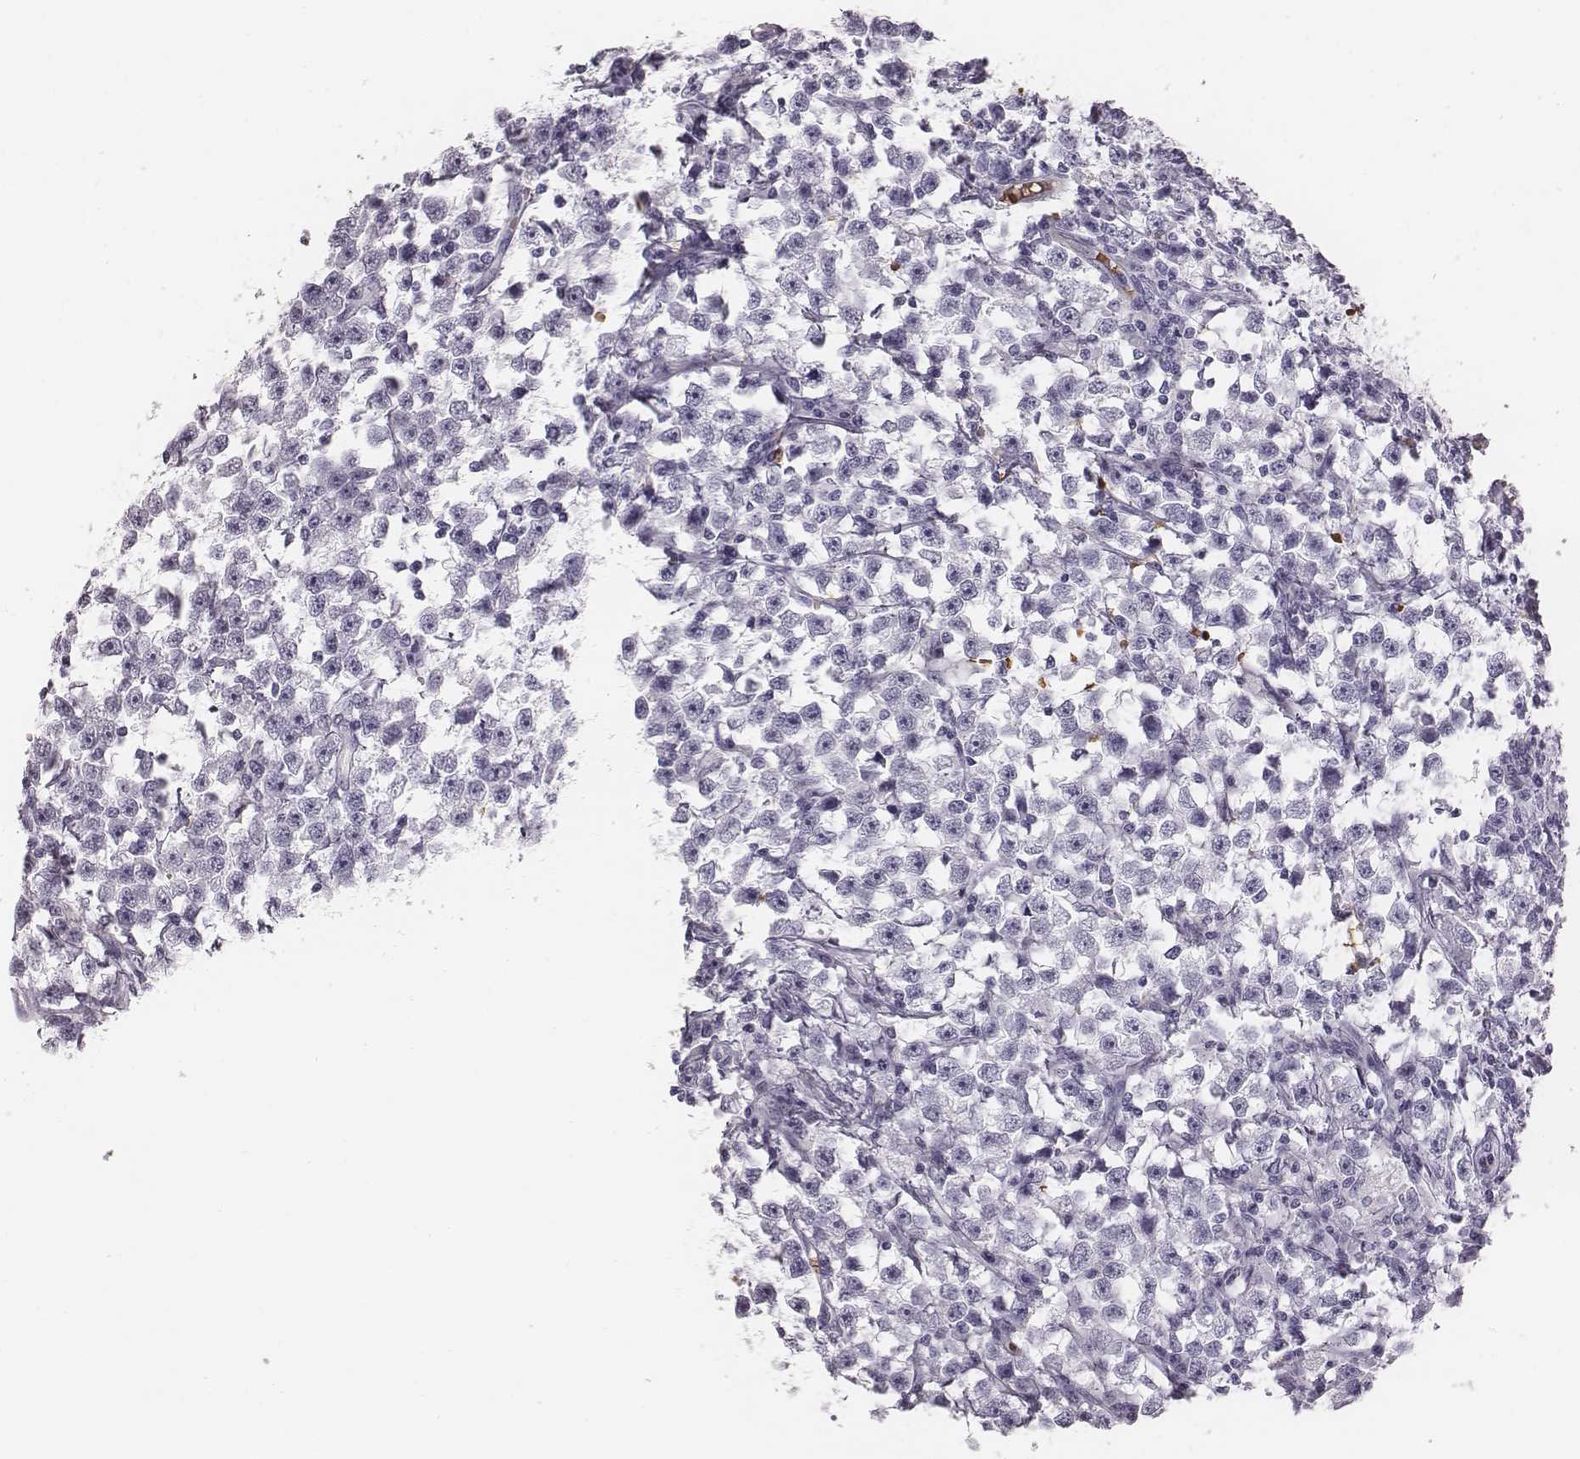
{"staining": {"intensity": "negative", "quantity": "none", "location": "none"}, "tissue": "testis cancer", "cell_type": "Tumor cells", "image_type": "cancer", "snomed": [{"axis": "morphology", "description": "Seminoma, NOS"}, {"axis": "topography", "description": "Testis"}], "caption": "Immunohistochemical staining of human seminoma (testis) shows no significant positivity in tumor cells.", "gene": "HBZ", "patient": {"sex": "male", "age": 33}}